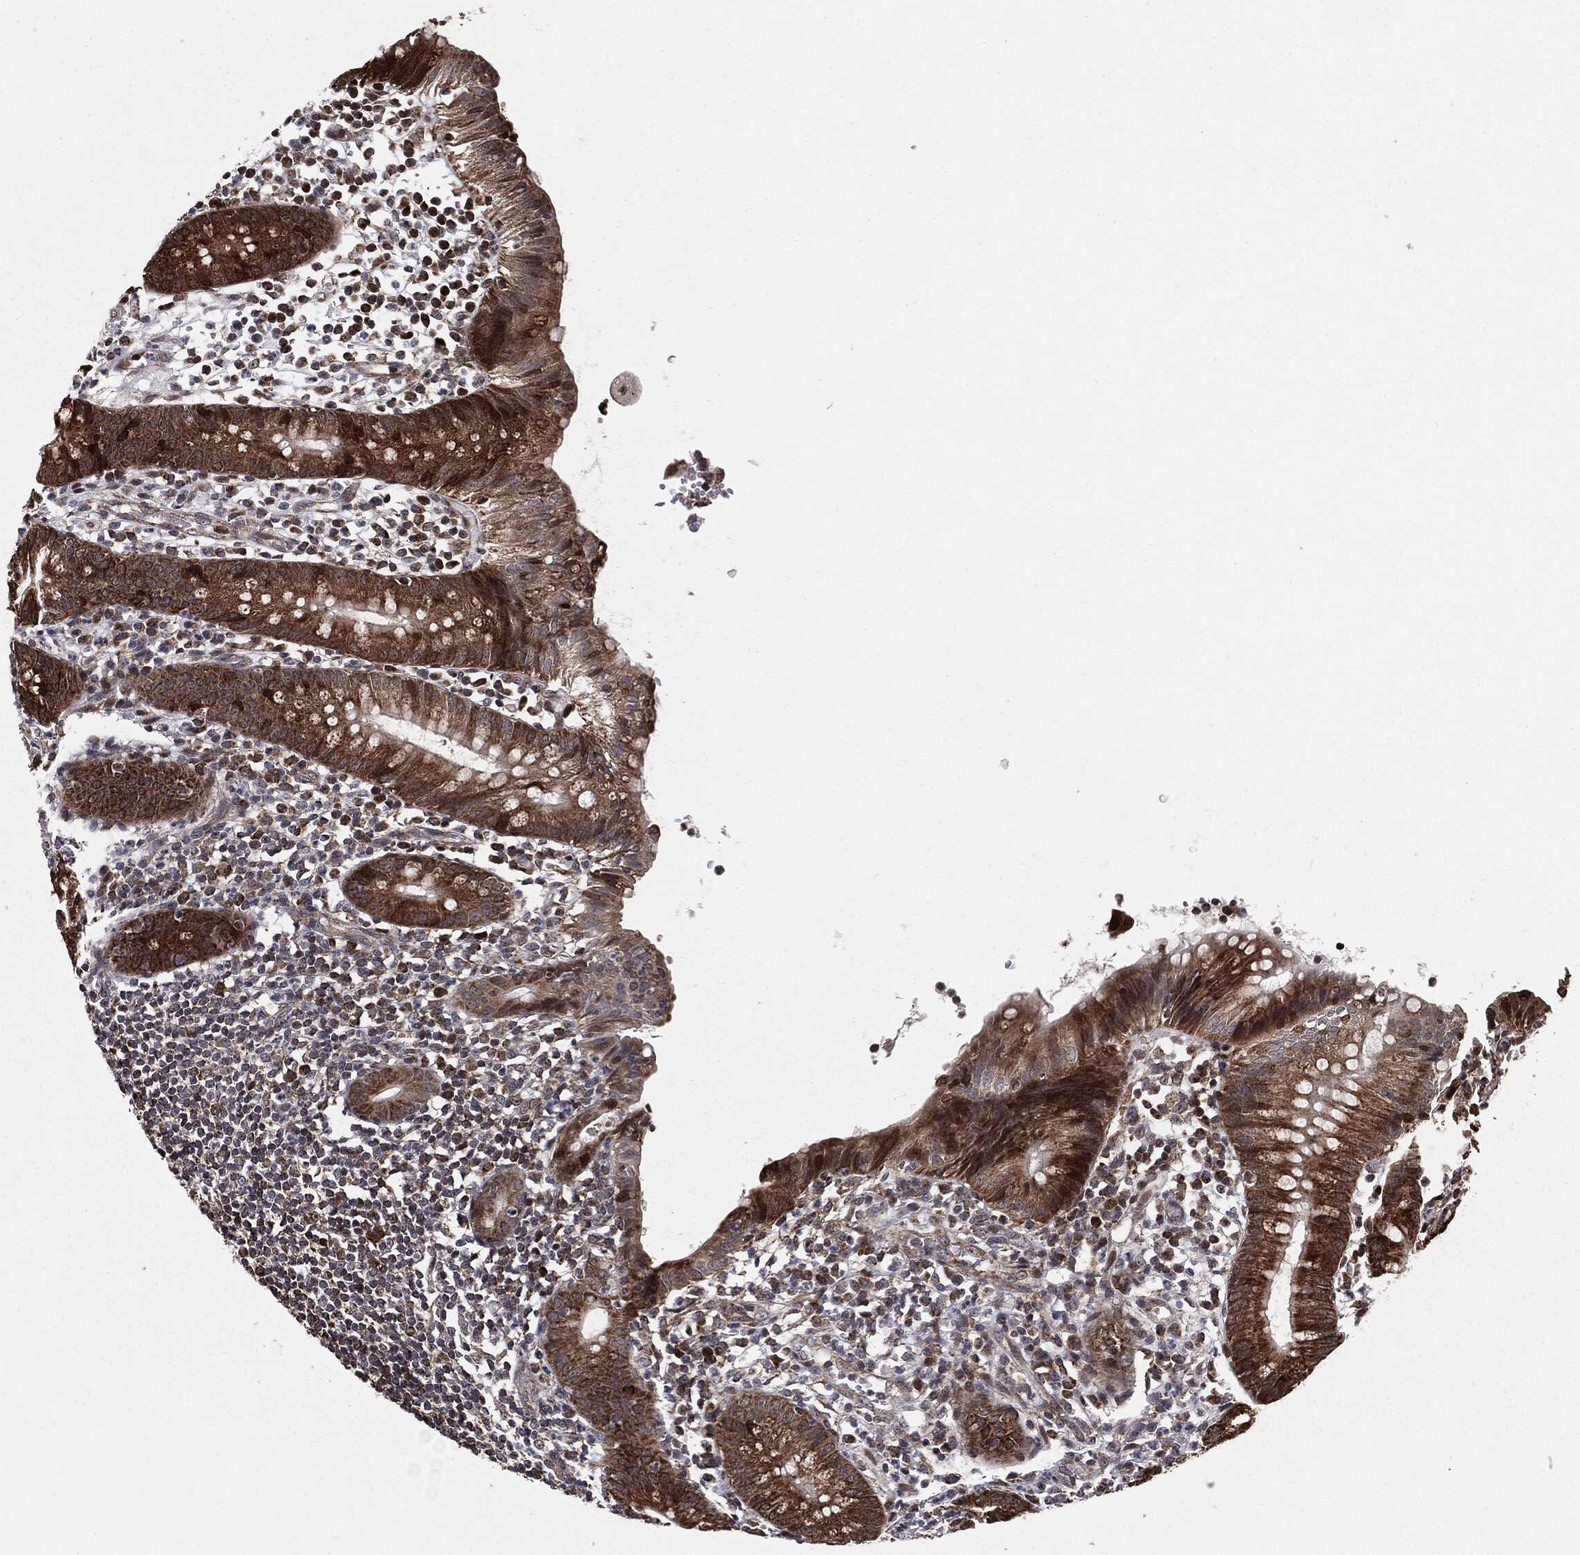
{"staining": {"intensity": "strong", "quantity": "25%-75%", "location": "cytoplasmic/membranous"}, "tissue": "appendix", "cell_type": "Glandular cells", "image_type": "normal", "snomed": [{"axis": "morphology", "description": "Normal tissue, NOS"}, {"axis": "topography", "description": "Appendix"}], "caption": "Immunohistochemistry (DAB) staining of benign appendix demonstrates strong cytoplasmic/membranous protein staining in about 25%-75% of glandular cells.", "gene": "CHCHD2", "patient": {"sex": "female", "age": 40}}